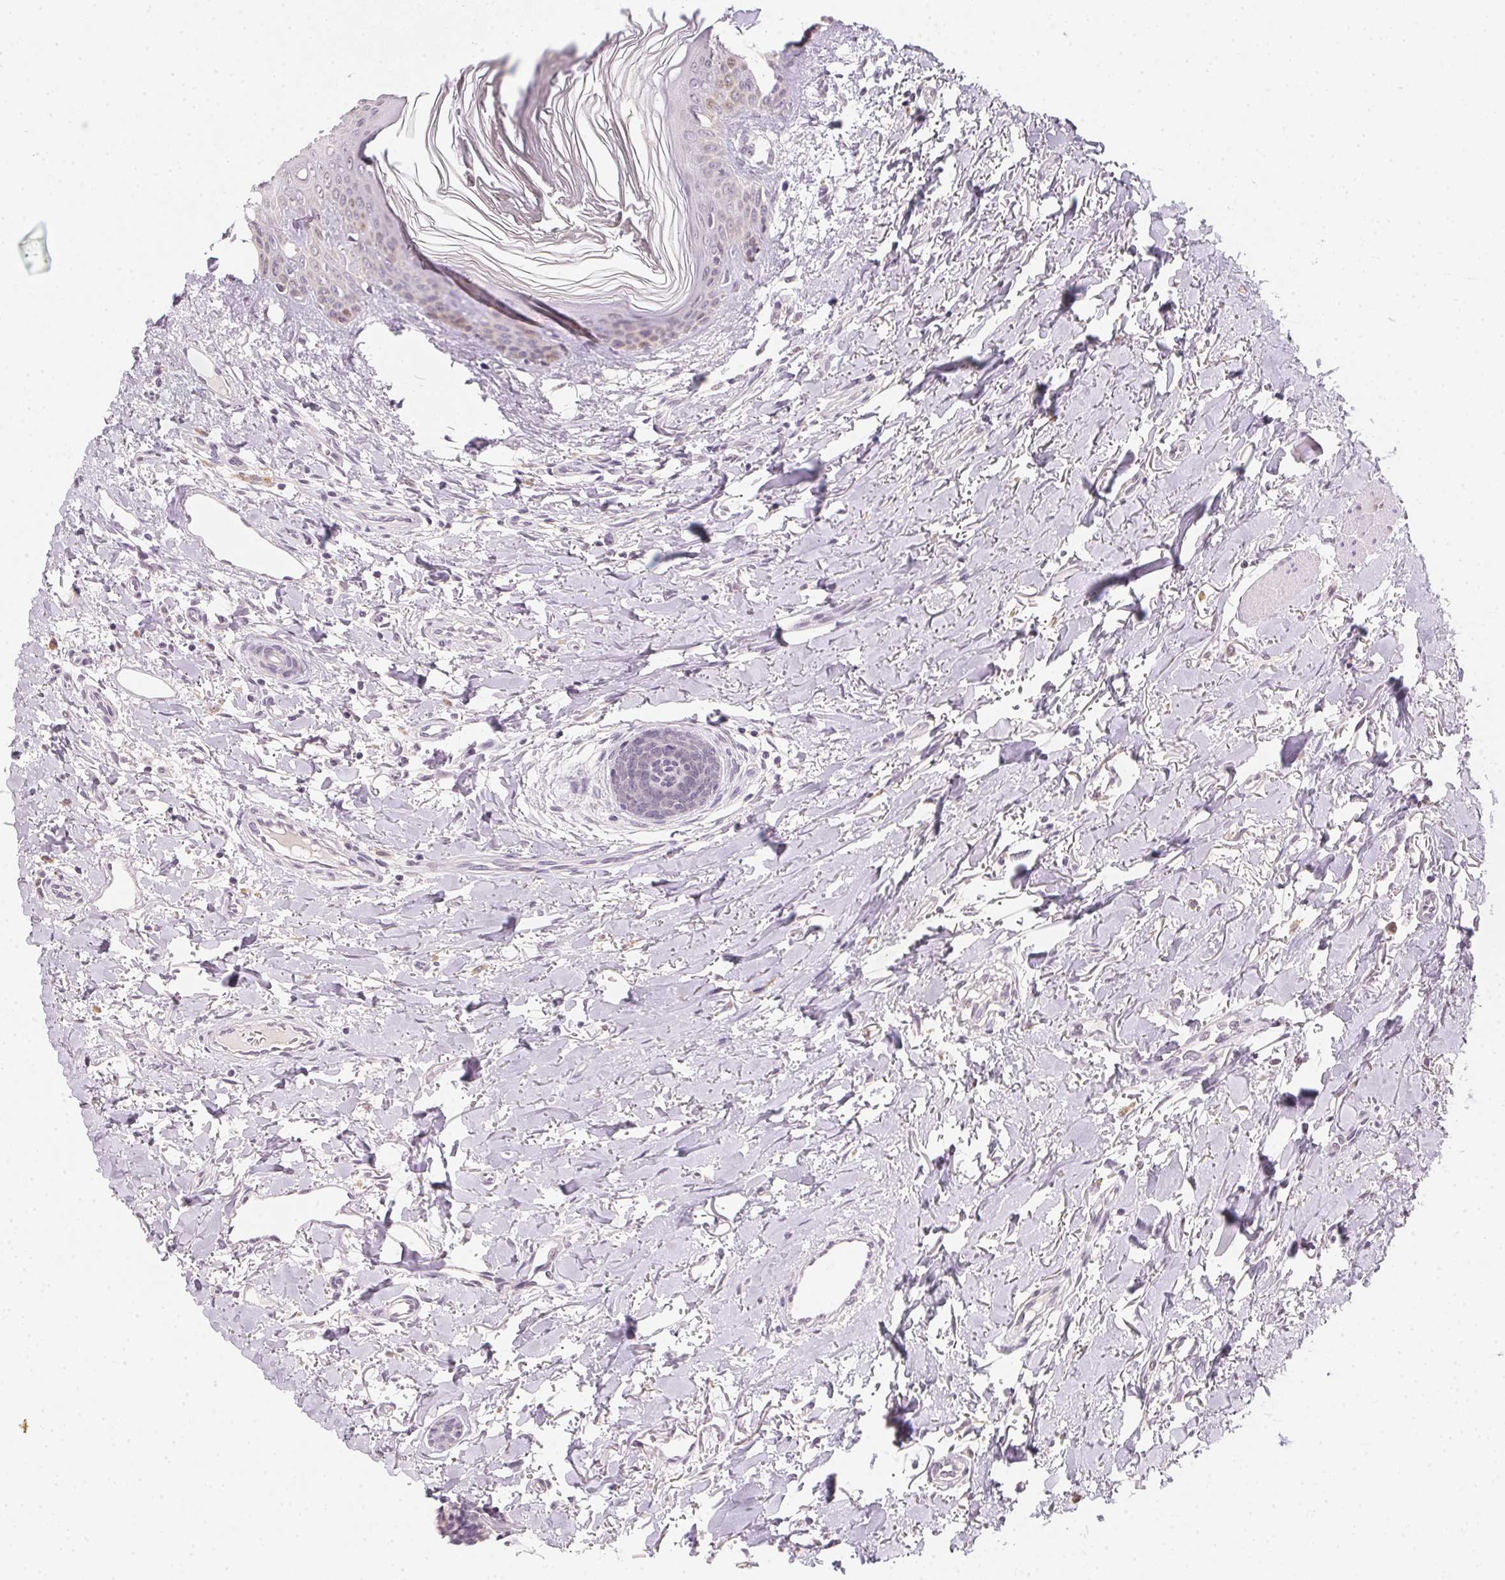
{"staining": {"intensity": "negative", "quantity": "none", "location": "none"}, "tissue": "breast cancer", "cell_type": "Tumor cells", "image_type": "cancer", "snomed": [{"axis": "morphology", "description": "Duct carcinoma"}, {"axis": "topography", "description": "Breast"}], "caption": "This is an immunohistochemistry (IHC) micrograph of human breast cancer. There is no positivity in tumor cells.", "gene": "SLC6A18", "patient": {"sex": "female", "age": 38}}